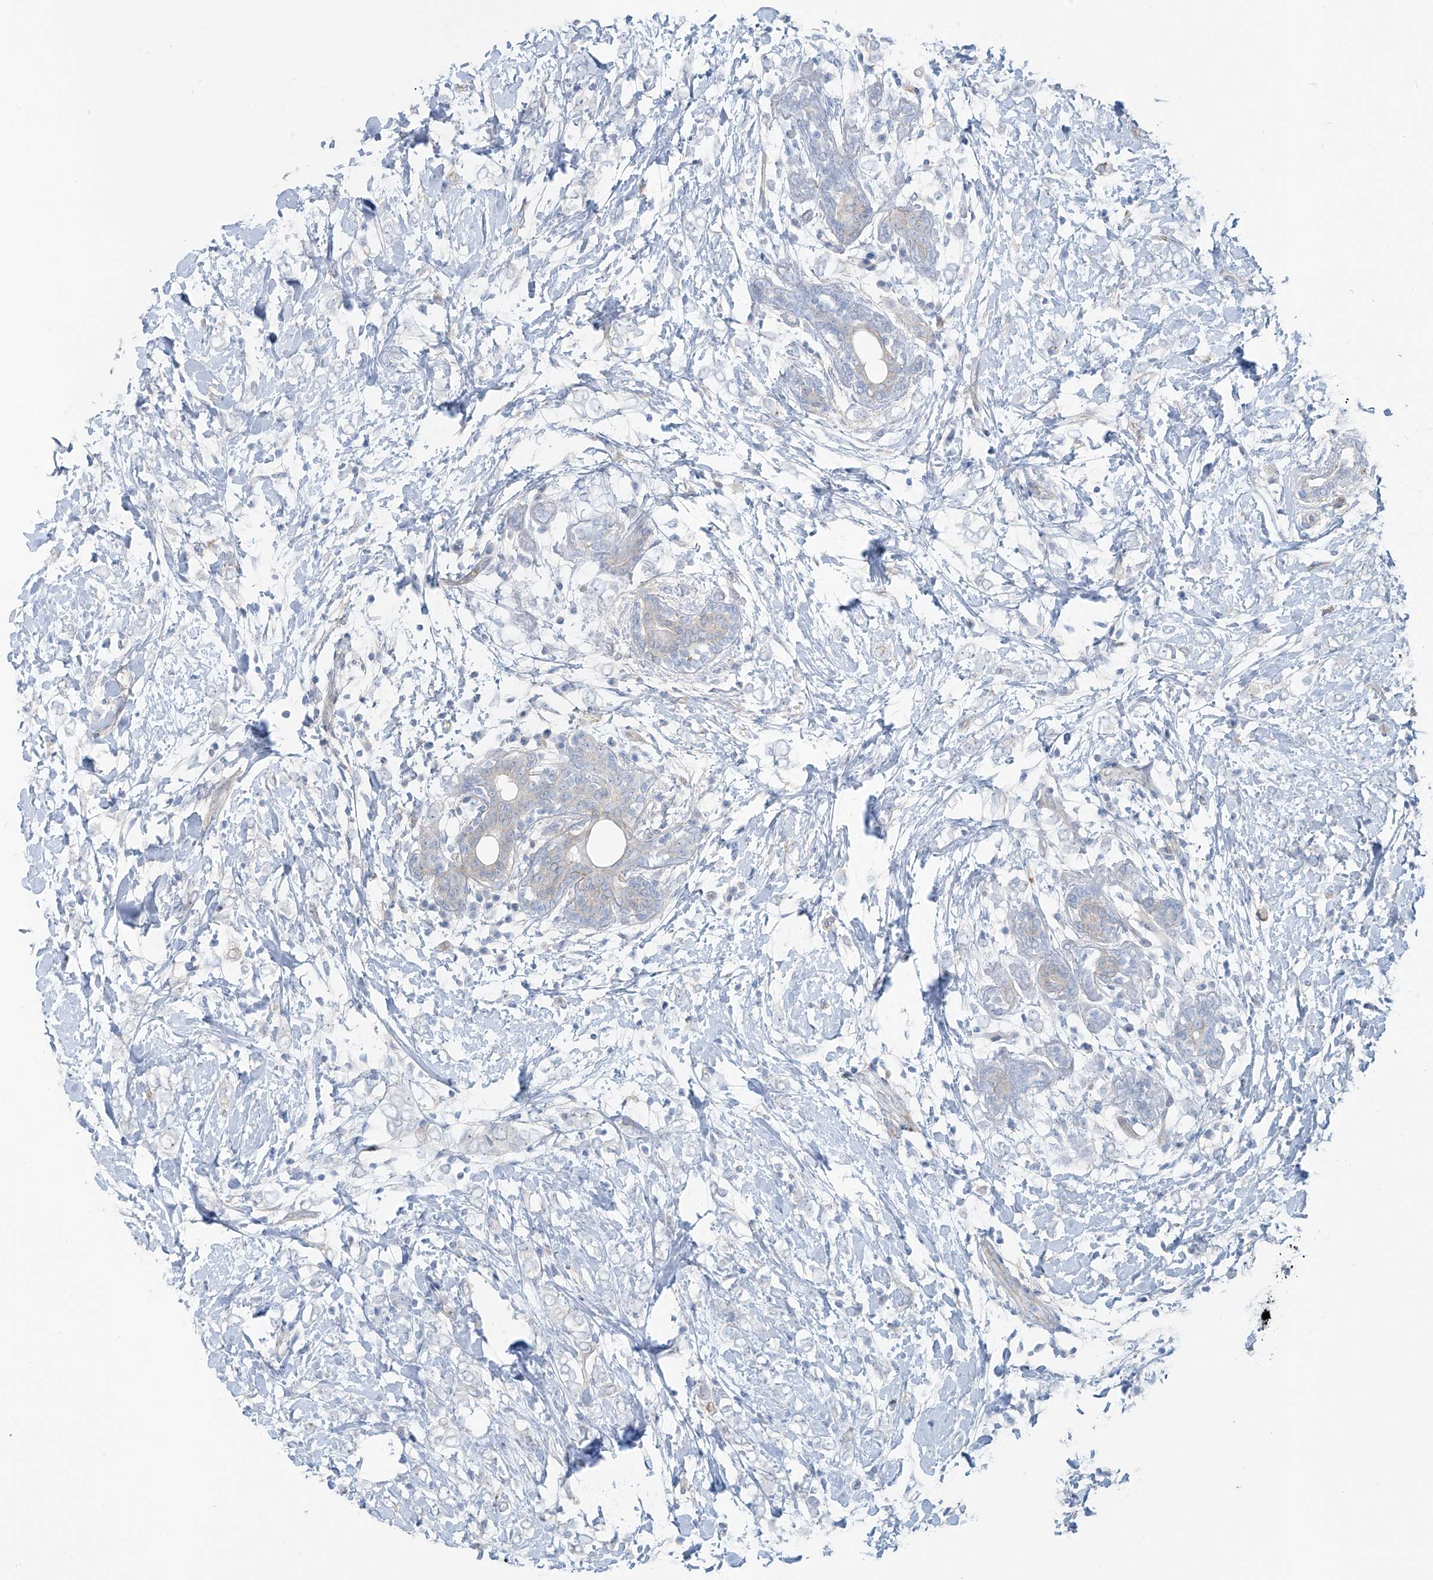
{"staining": {"intensity": "negative", "quantity": "none", "location": "none"}, "tissue": "breast cancer", "cell_type": "Tumor cells", "image_type": "cancer", "snomed": [{"axis": "morphology", "description": "Normal tissue, NOS"}, {"axis": "morphology", "description": "Lobular carcinoma"}, {"axis": "topography", "description": "Breast"}], "caption": "This micrograph is of breast cancer stained with immunohistochemistry to label a protein in brown with the nuclei are counter-stained blue. There is no expression in tumor cells.", "gene": "TUBE1", "patient": {"sex": "female", "age": 47}}